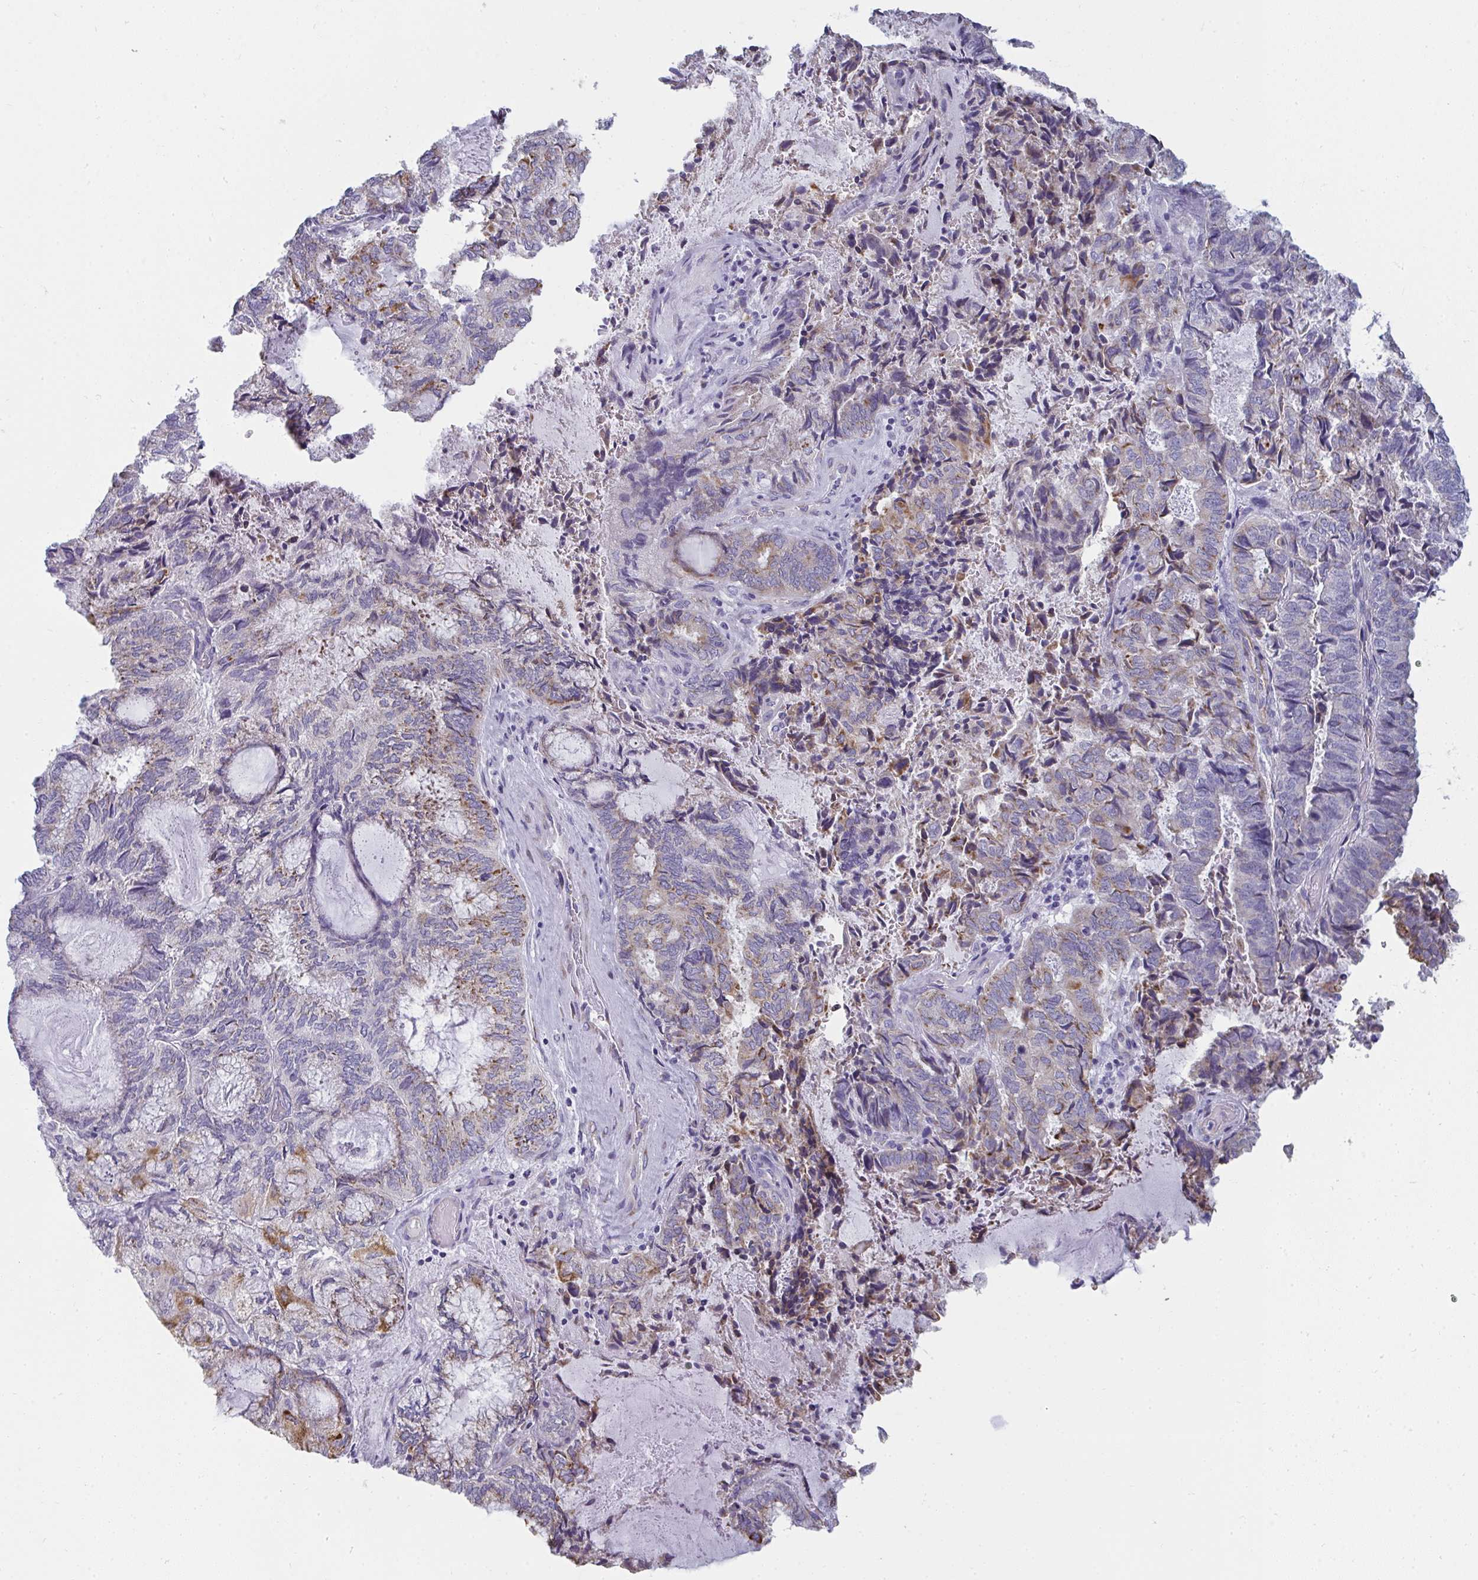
{"staining": {"intensity": "moderate", "quantity": "<25%", "location": "cytoplasmic/membranous"}, "tissue": "endometrial cancer", "cell_type": "Tumor cells", "image_type": "cancer", "snomed": [{"axis": "morphology", "description": "Adenocarcinoma, NOS"}, {"axis": "topography", "description": "Endometrium"}], "caption": "Protein staining reveals moderate cytoplasmic/membranous staining in approximately <25% of tumor cells in endometrial cancer (adenocarcinoma). The staining was performed using DAB, with brown indicating positive protein expression. Nuclei are stained blue with hematoxylin.", "gene": "SHROOM1", "patient": {"sex": "female", "age": 80}}